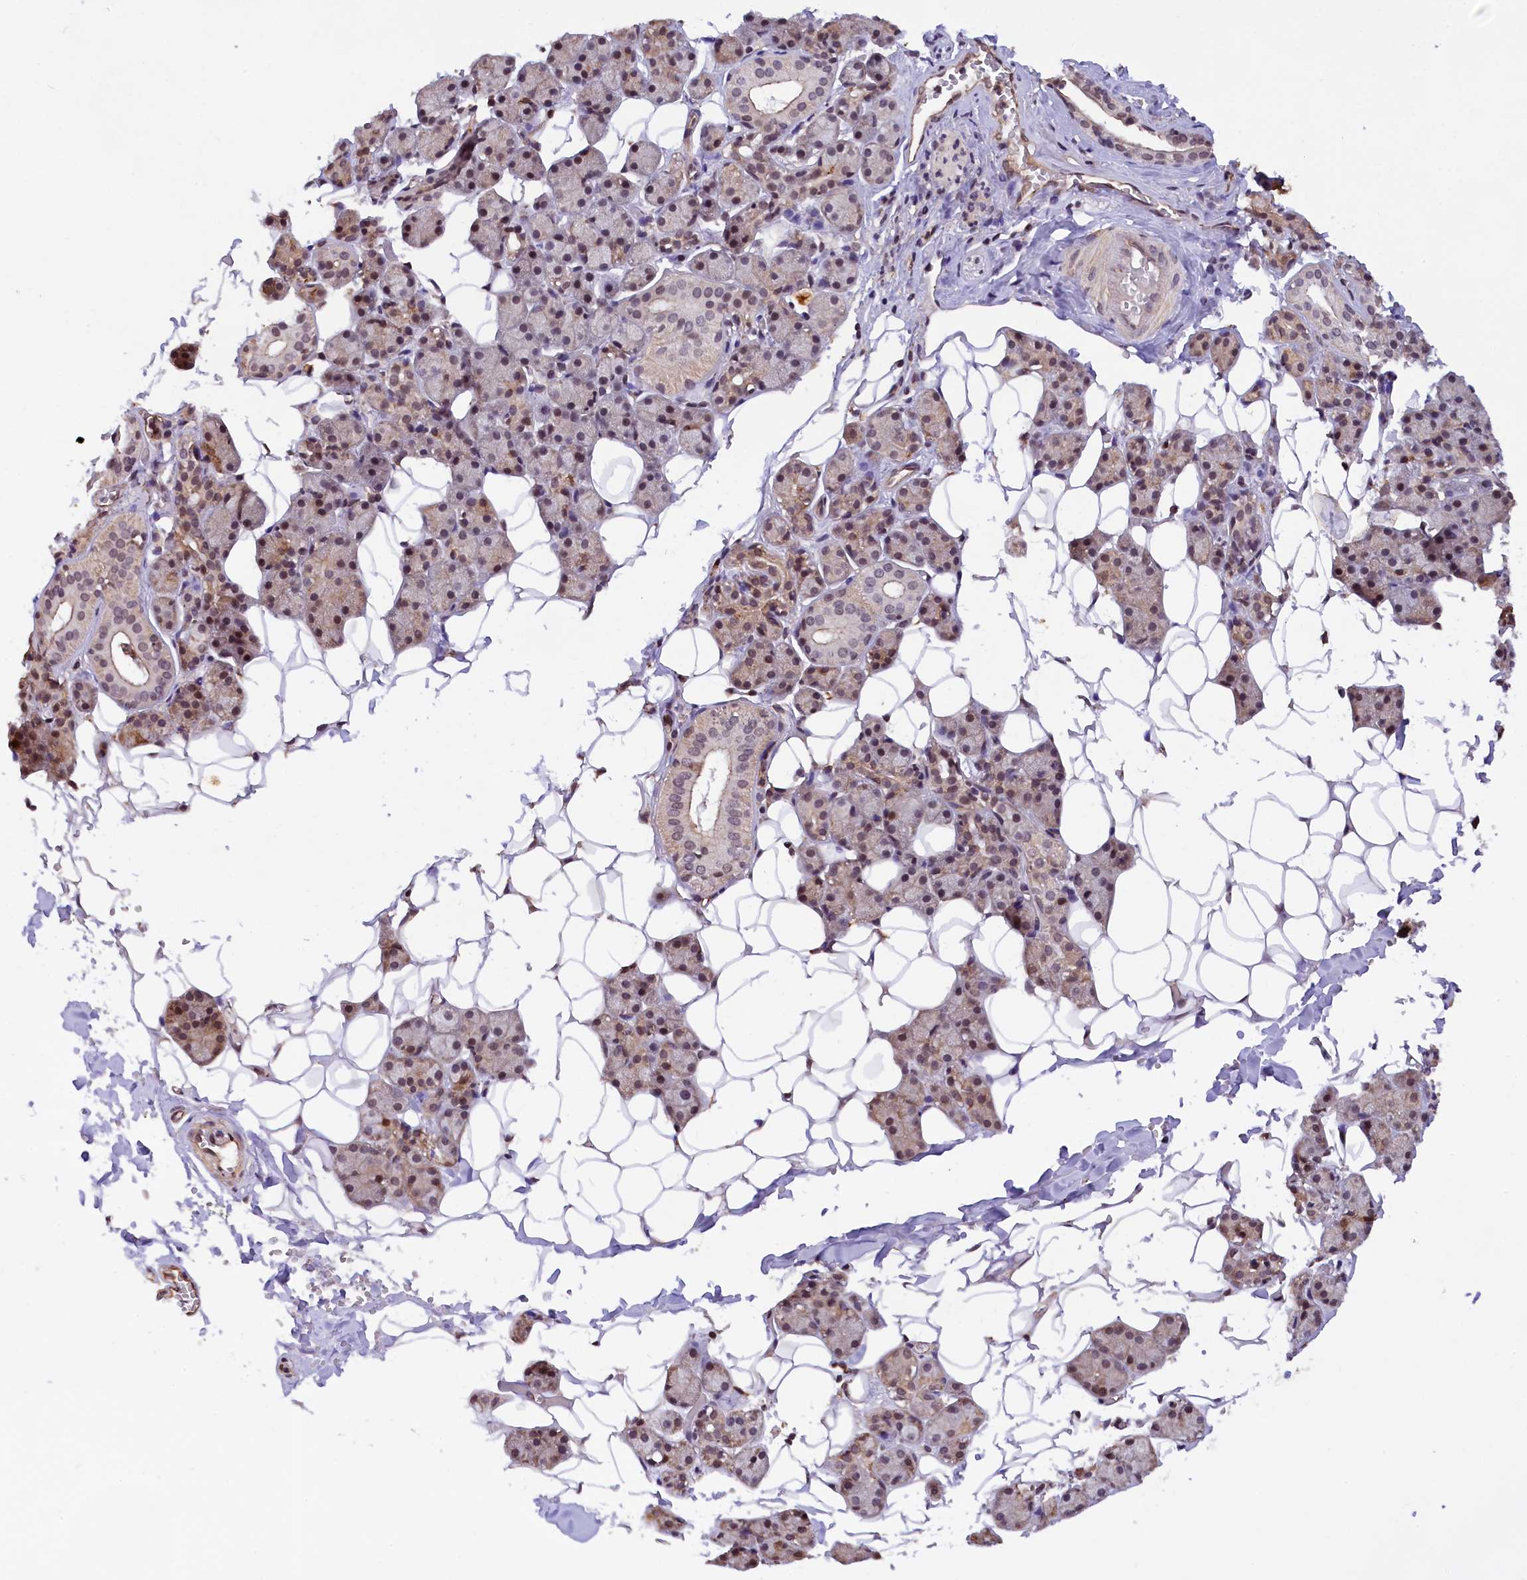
{"staining": {"intensity": "moderate", "quantity": "25%-75%", "location": "cytoplasmic/membranous,nuclear"}, "tissue": "salivary gland", "cell_type": "Glandular cells", "image_type": "normal", "snomed": [{"axis": "morphology", "description": "Normal tissue, NOS"}, {"axis": "topography", "description": "Salivary gland"}], "caption": "Immunohistochemistry of benign salivary gland demonstrates medium levels of moderate cytoplasmic/membranous,nuclear staining in approximately 25%-75% of glandular cells. (Stains: DAB (3,3'-diaminobenzidine) in brown, nuclei in blue, Microscopy: brightfield microscopy at high magnification).", "gene": "ZC3H4", "patient": {"sex": "female", "age": 33}}